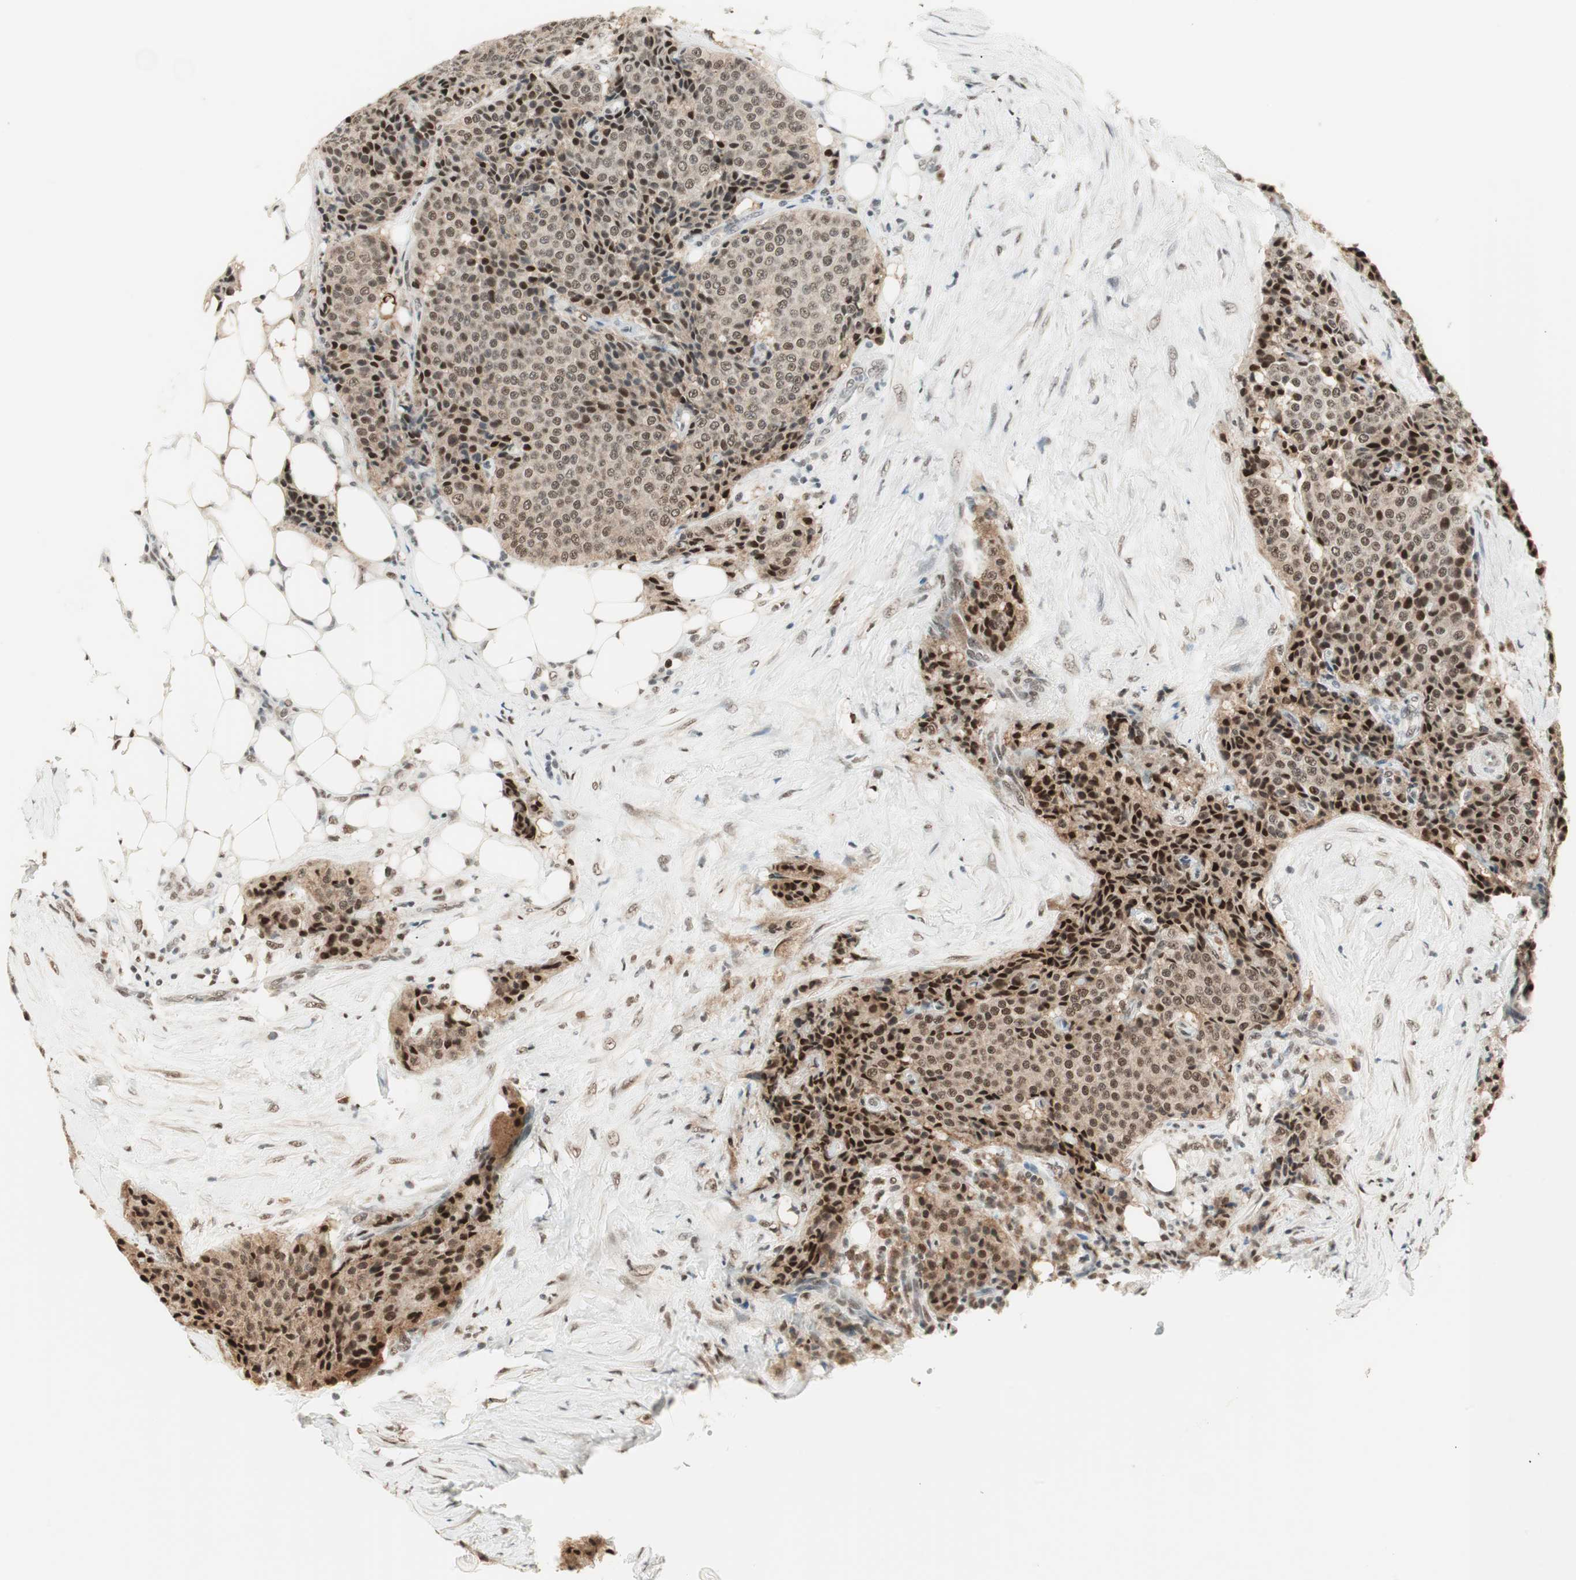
{"staining": {"intensity": "moderate", "quantity": ">75%", "location": "cytoplasmic/membranous,nuclear"}, "tissue": "carcinoid", "cell_type": "Tumor cells", "image_type": "cancer", "snomed": [{"axis": "morphology", "description": "Carcinoid, malignant, NOS"}, {"axis": "topography", "description": "Colon"}], "caption": "Immunohistochemistry (IHC) image of human carcinoid (malignant) stained for a protein (brown), which displays medium levels of moderate cytoplasmic/membranous and nuclear positivity in about >75% of tumor cells.", "gene": "SMARCE1", "patient": {"sex": "female", "age": 61}}